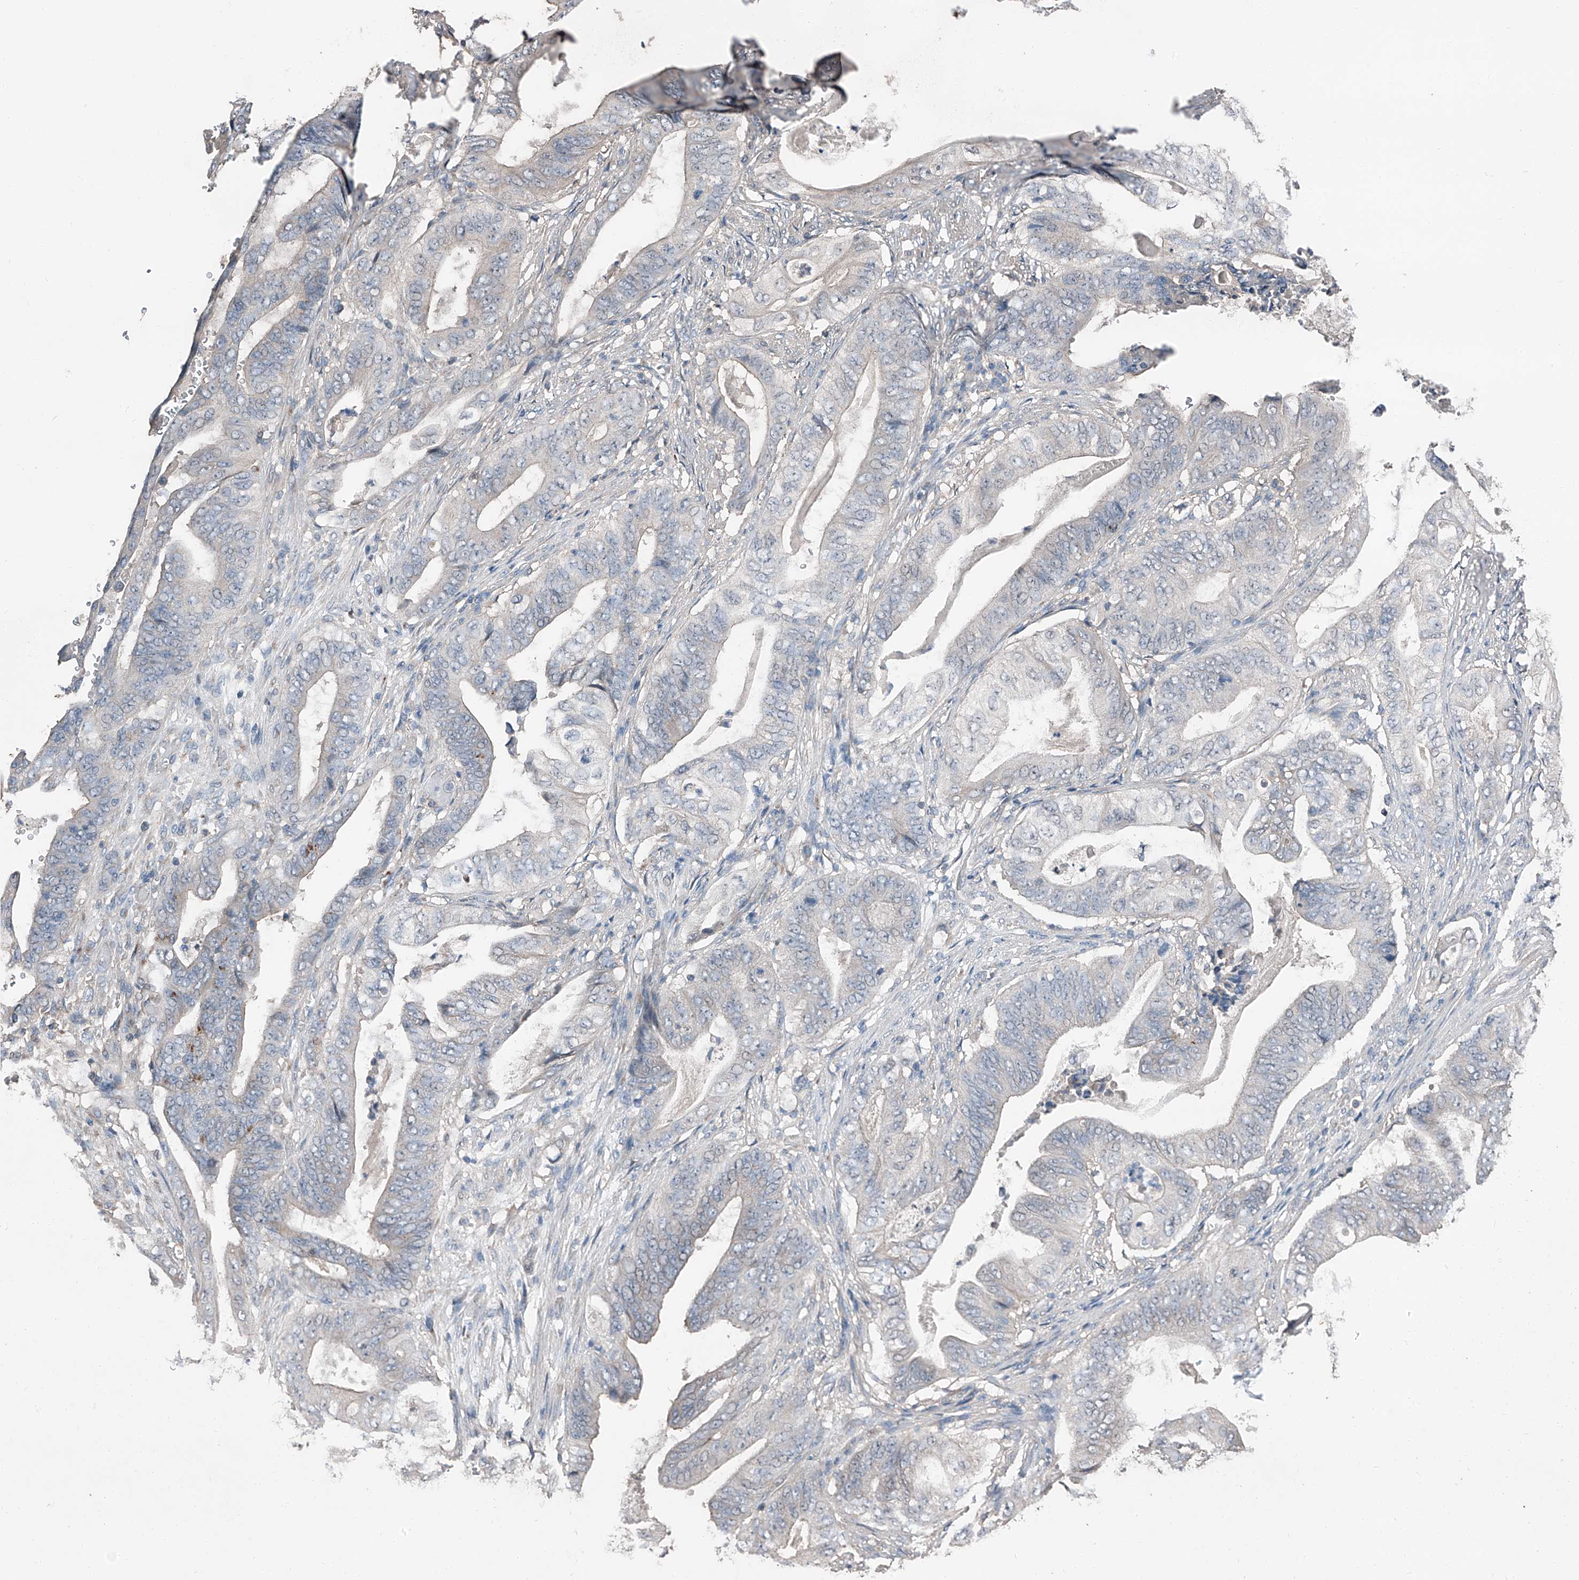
{"staining": {"intensity": "negative", "quantity": "none", "location": "none"}, "tissue": "stomach cancer", "cell_type": "Tumor cells", "image_type": "cancer", "snomed": [{"axis": "morphology", "description": "Adenocarcinoma, NOS"}, {"axis": "topography", "description": "Stomach"}], "caption": "An immunohistochemistry (IHC) micrograph of stomach cancer is shown. There is no staining in tumor cells of stomach cancer.", "gene": "MAMLD1", "patient": {"sex": "female", "age": 73}}